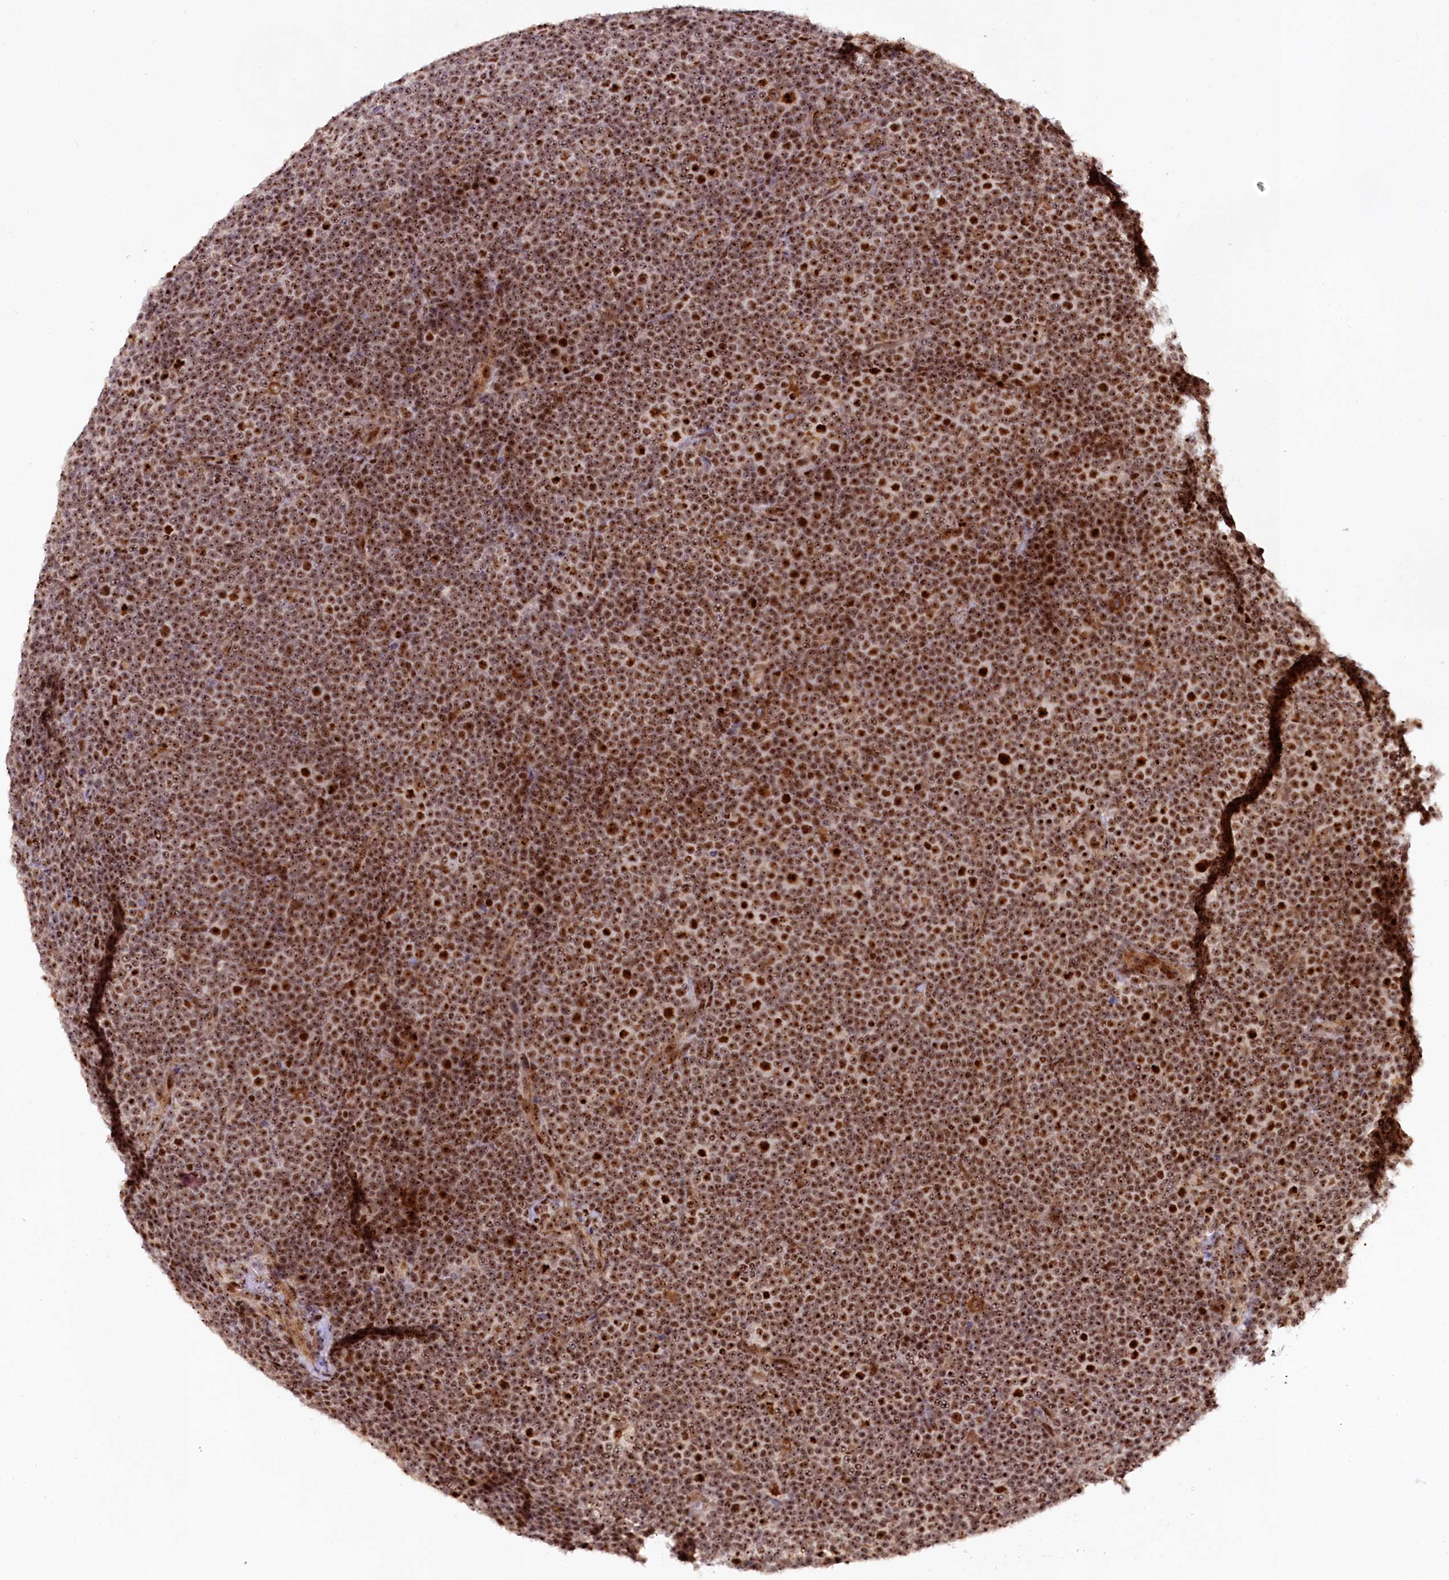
{"staining": {"intensity": "strong", "quantity": ">75%", "location": "nuclear"}, "tissue": "lymphoma", "cell_type": "Tumor cells", "image_type": "cancer", "snomed": [{"axis": "morphology", "description": "Malignant lymphoma, non-Hodgkin's type, Low grade"}, {"axis": "topography", "description": "Lymph node"}], "caption": "Low-grade malignant lymphoma, non-Hodgkin's type stained for a protein demonstrates strong nuclear positivity in tumor cells.", "gene": "TCOF1", "patient": {"sex": "female", "age": 67}}